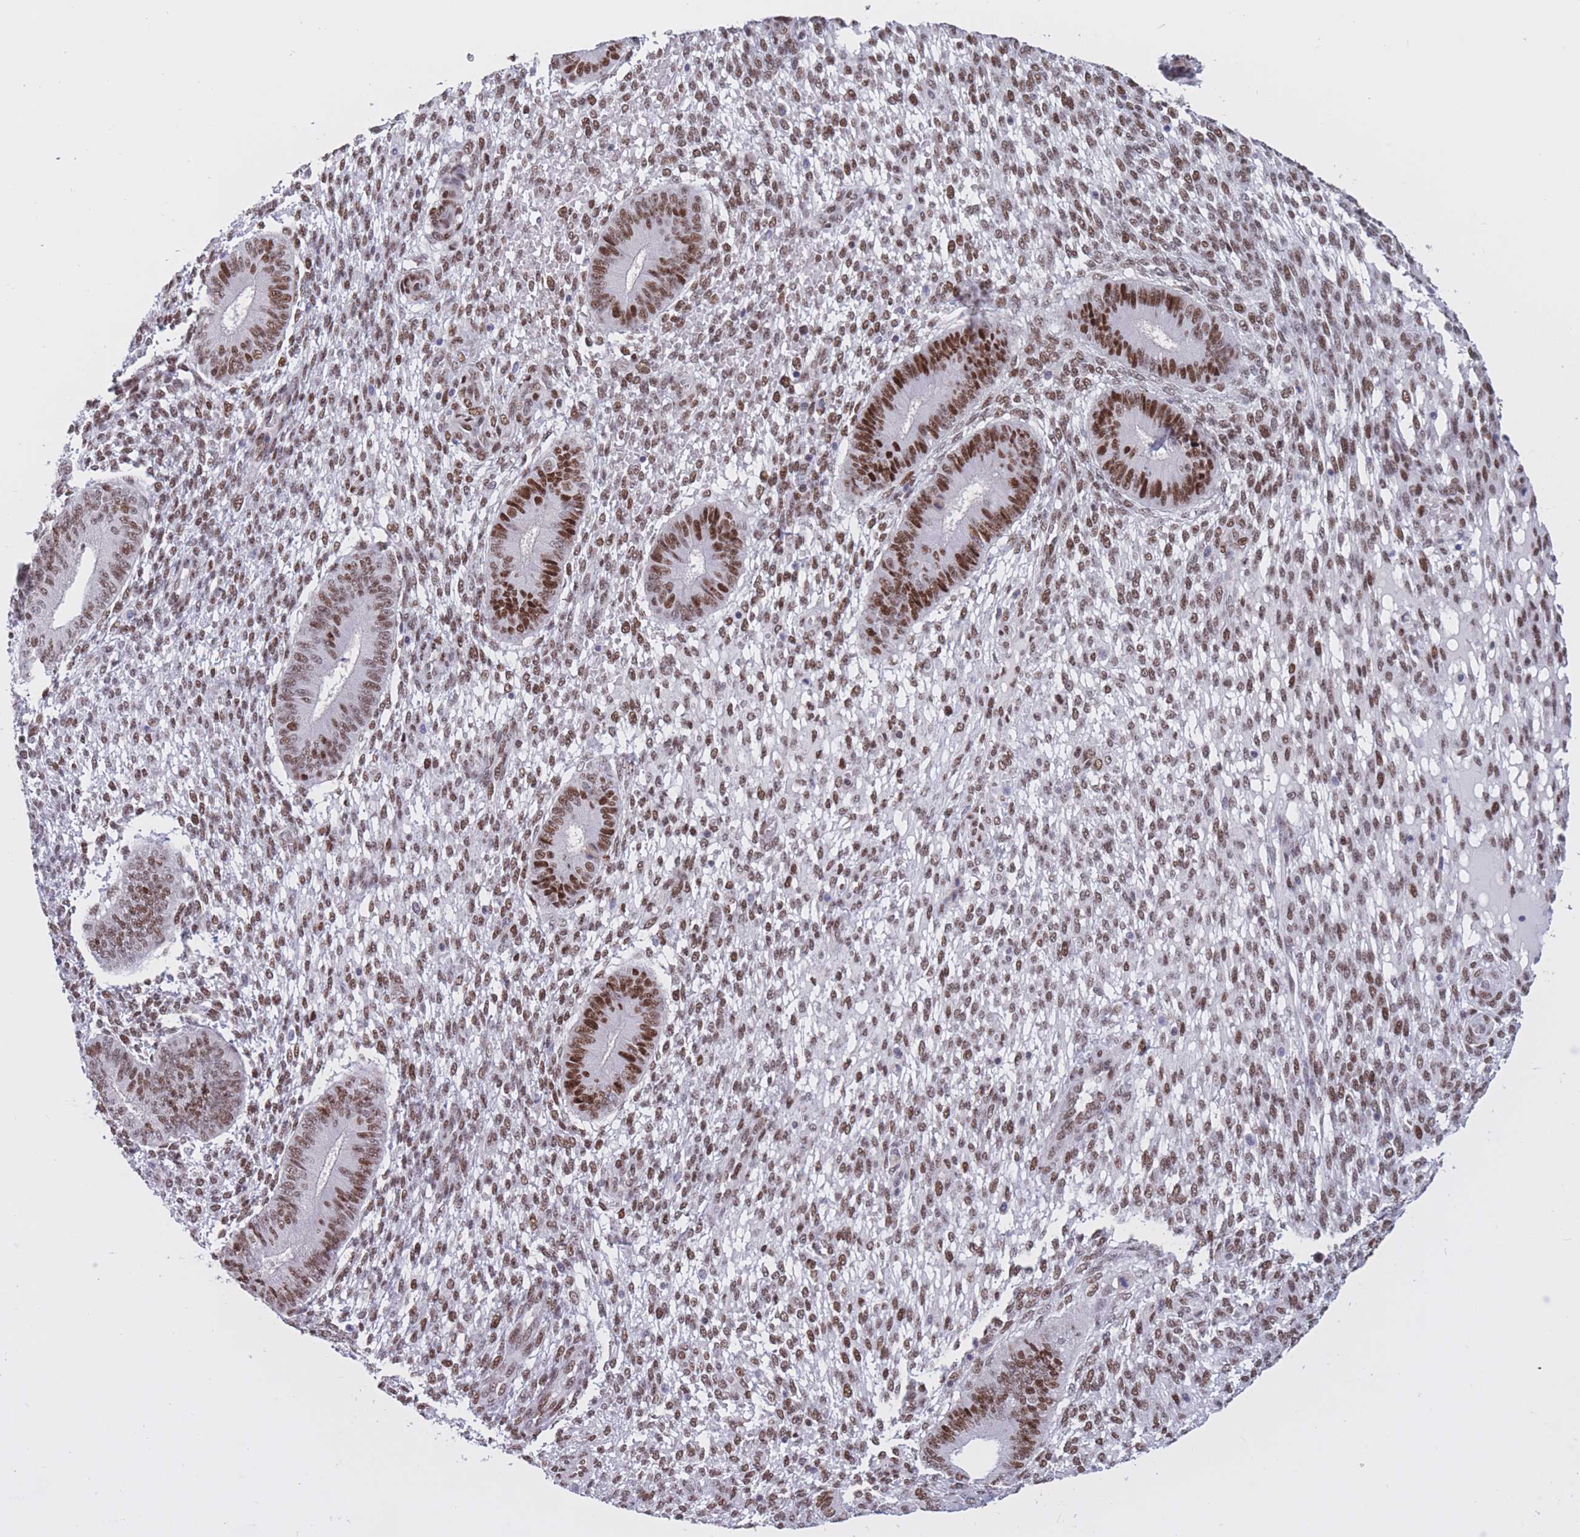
{"staining": {"intensity": "moderate", "quantity": "25%-75%", "location": "nuclear"}, "tissue": "endometrium", "cell_type": "Cells in endometrial stroma", "image_type": "normal", "snomed": [{"axis": "morphology", "description": "Normal tissue, NOS"}, {"axis": "topography", "description": "Endometrium"}], "caption": "Immunohistochemistry (IHC) (DAB) staining of benign human endometrium demonstrates moderate nuclear protein positivity in approximately 25%-75% of cells in endometrial stroma. (DAB (3,3'-diaminobenzidine) = brown stain, brightfield microscopy at high magnification).", "gene": "NASP", "patient": {"sex": "female", "age": 49}}